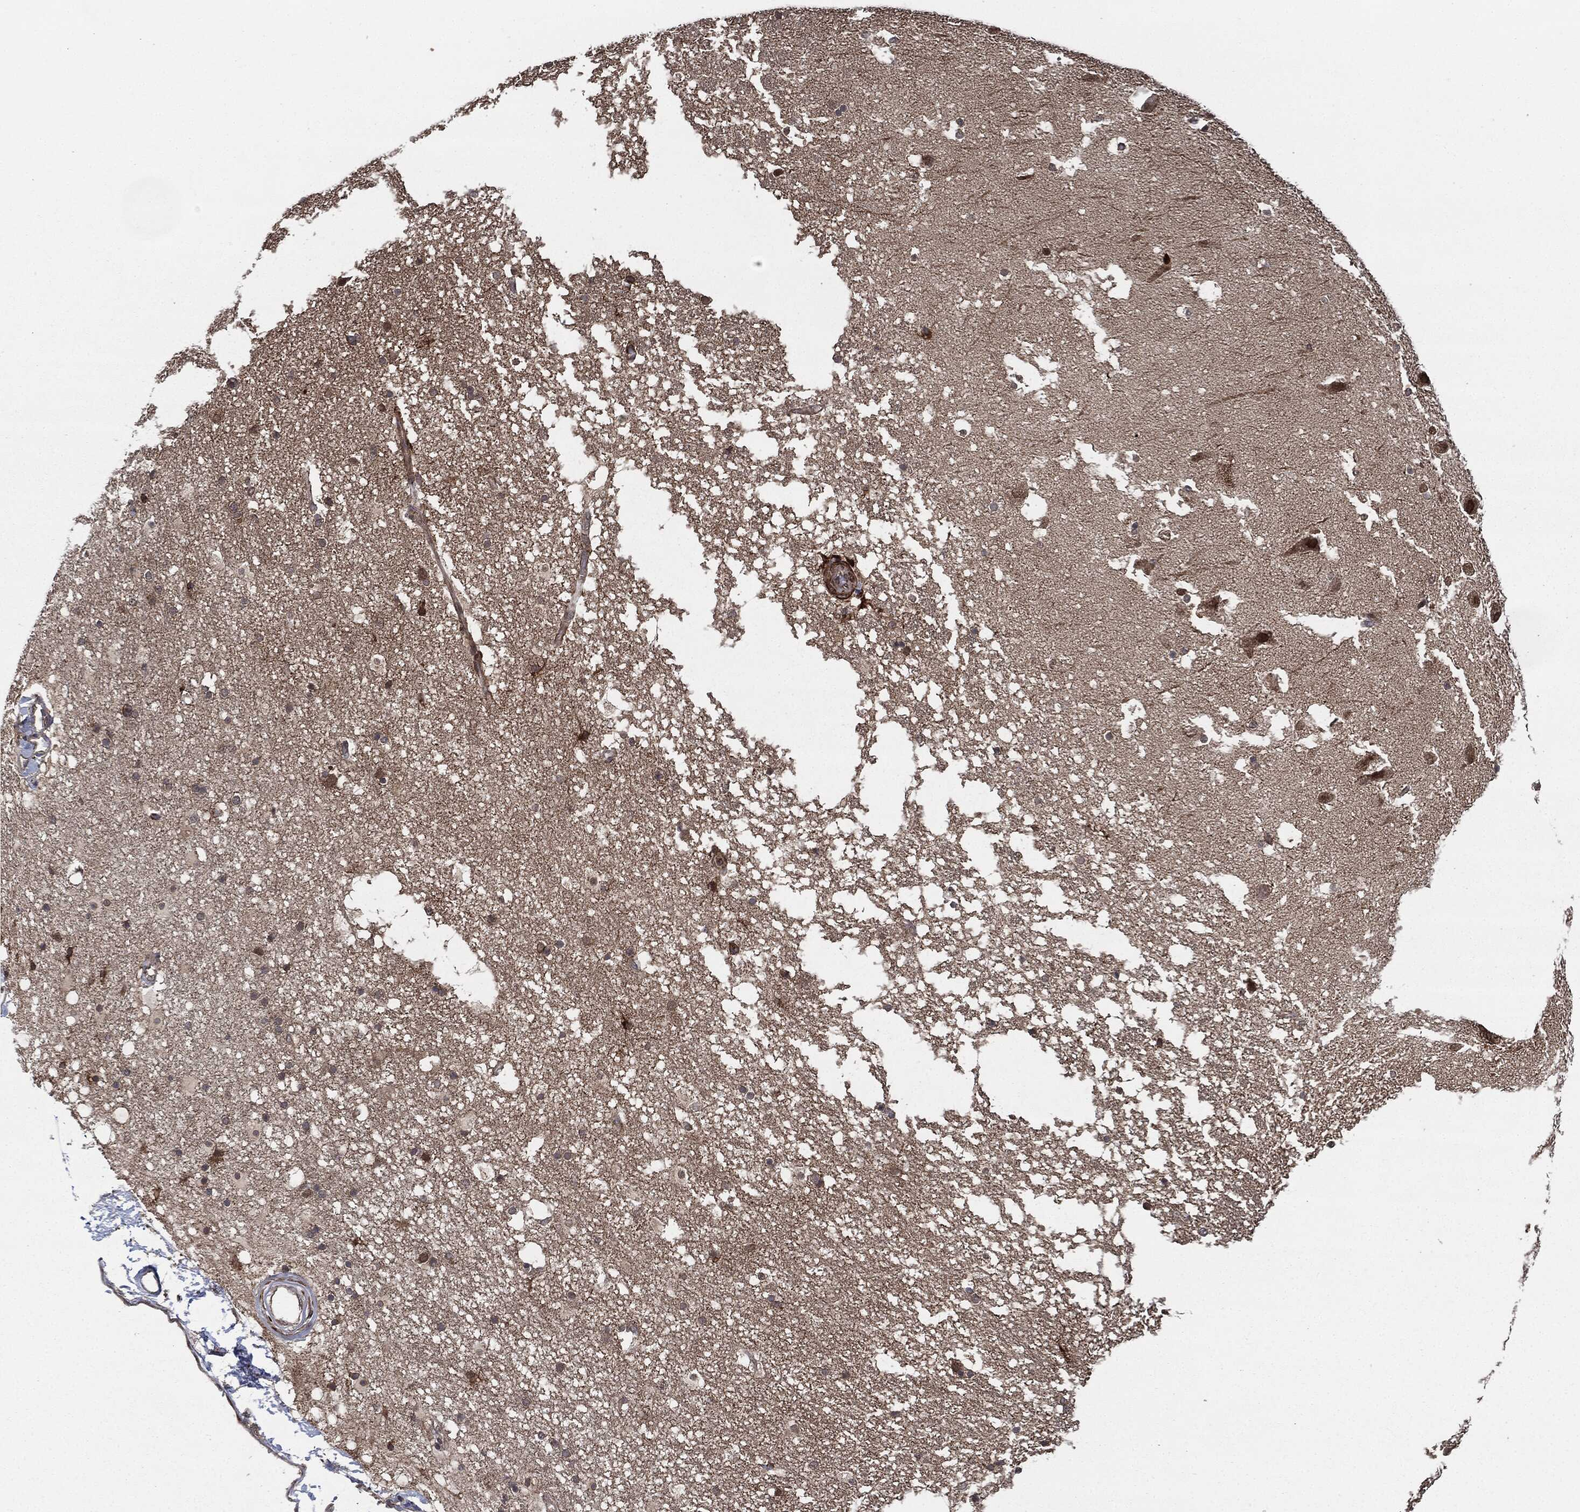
{"staining": {"intensity": "moderate", "quantity": "<25%", "location": "cytoplasmic/membranous"}, "tissue": "hippocampus", "cell_type": "Glial cells", "image_type": "normal", "snomed": [{"axis": "morphology", "description": "Normal tissue, NOS"}, {"axis": "topography", "description": "Hippocampus"}], "caption": "Moderate cytoplasmic/membranous staining for a protein is appreciated in about <25% of glial cells of normal hippocampus using IHC.", "gene": "UBR1", "patient": {"sex": "male", "age": 51}}